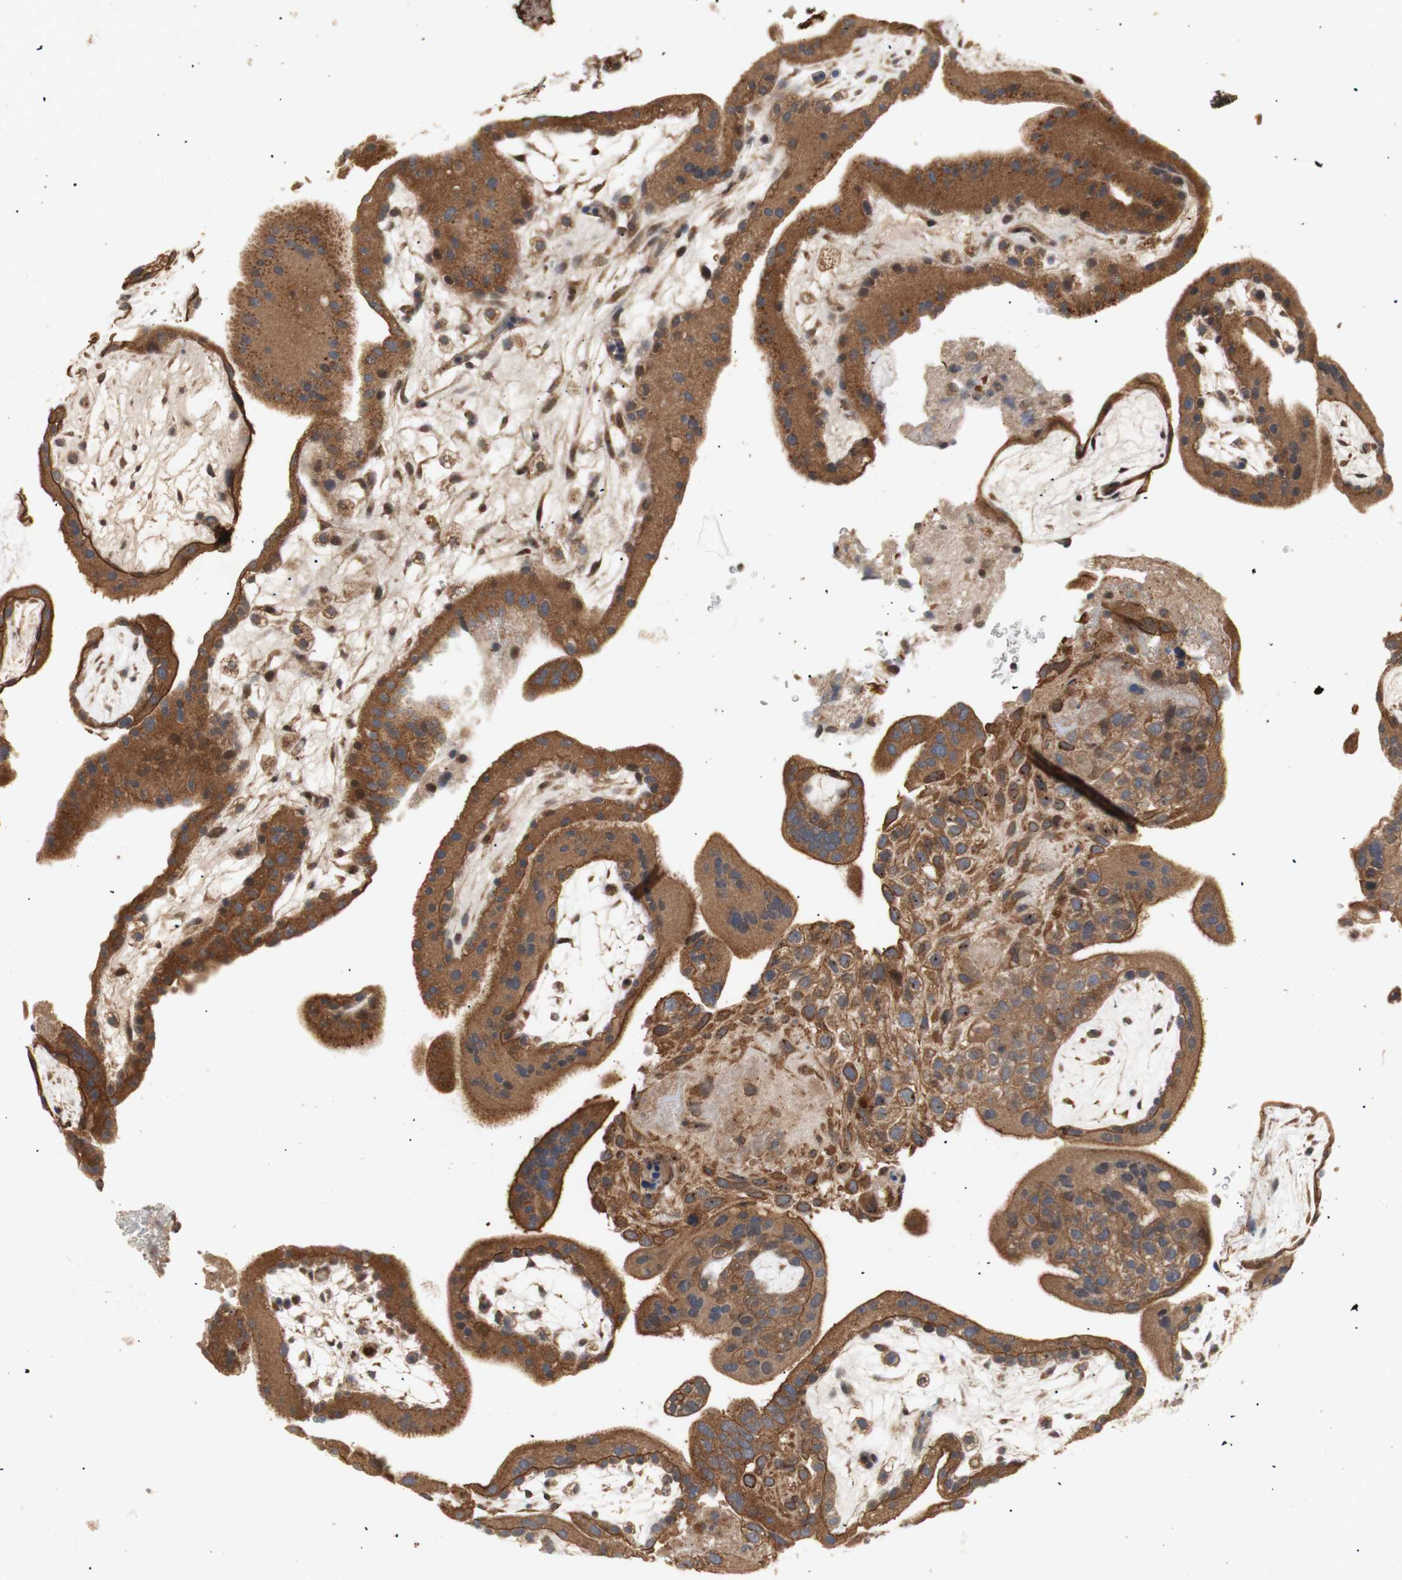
{"staining": {"intensity": "weak", "quantity": ">75%", "location": "cytoplasmic/membranous"}, "tissue": "placenta", "cell_type": "Decidual cells", "image_type": "normal", "snomed": [{"axis": "morphology", "description": "Normal tissue, NOS"}, {"axis": "topography", "description": "Placenta"}], "caption": "Protein staining exhibits weak cytoplasmic/membranous staining in approximately >75% of decidual cells in unremarkable placenta.", "gene": "PKN1", "patient": {"sex": "female", "age": 19}}